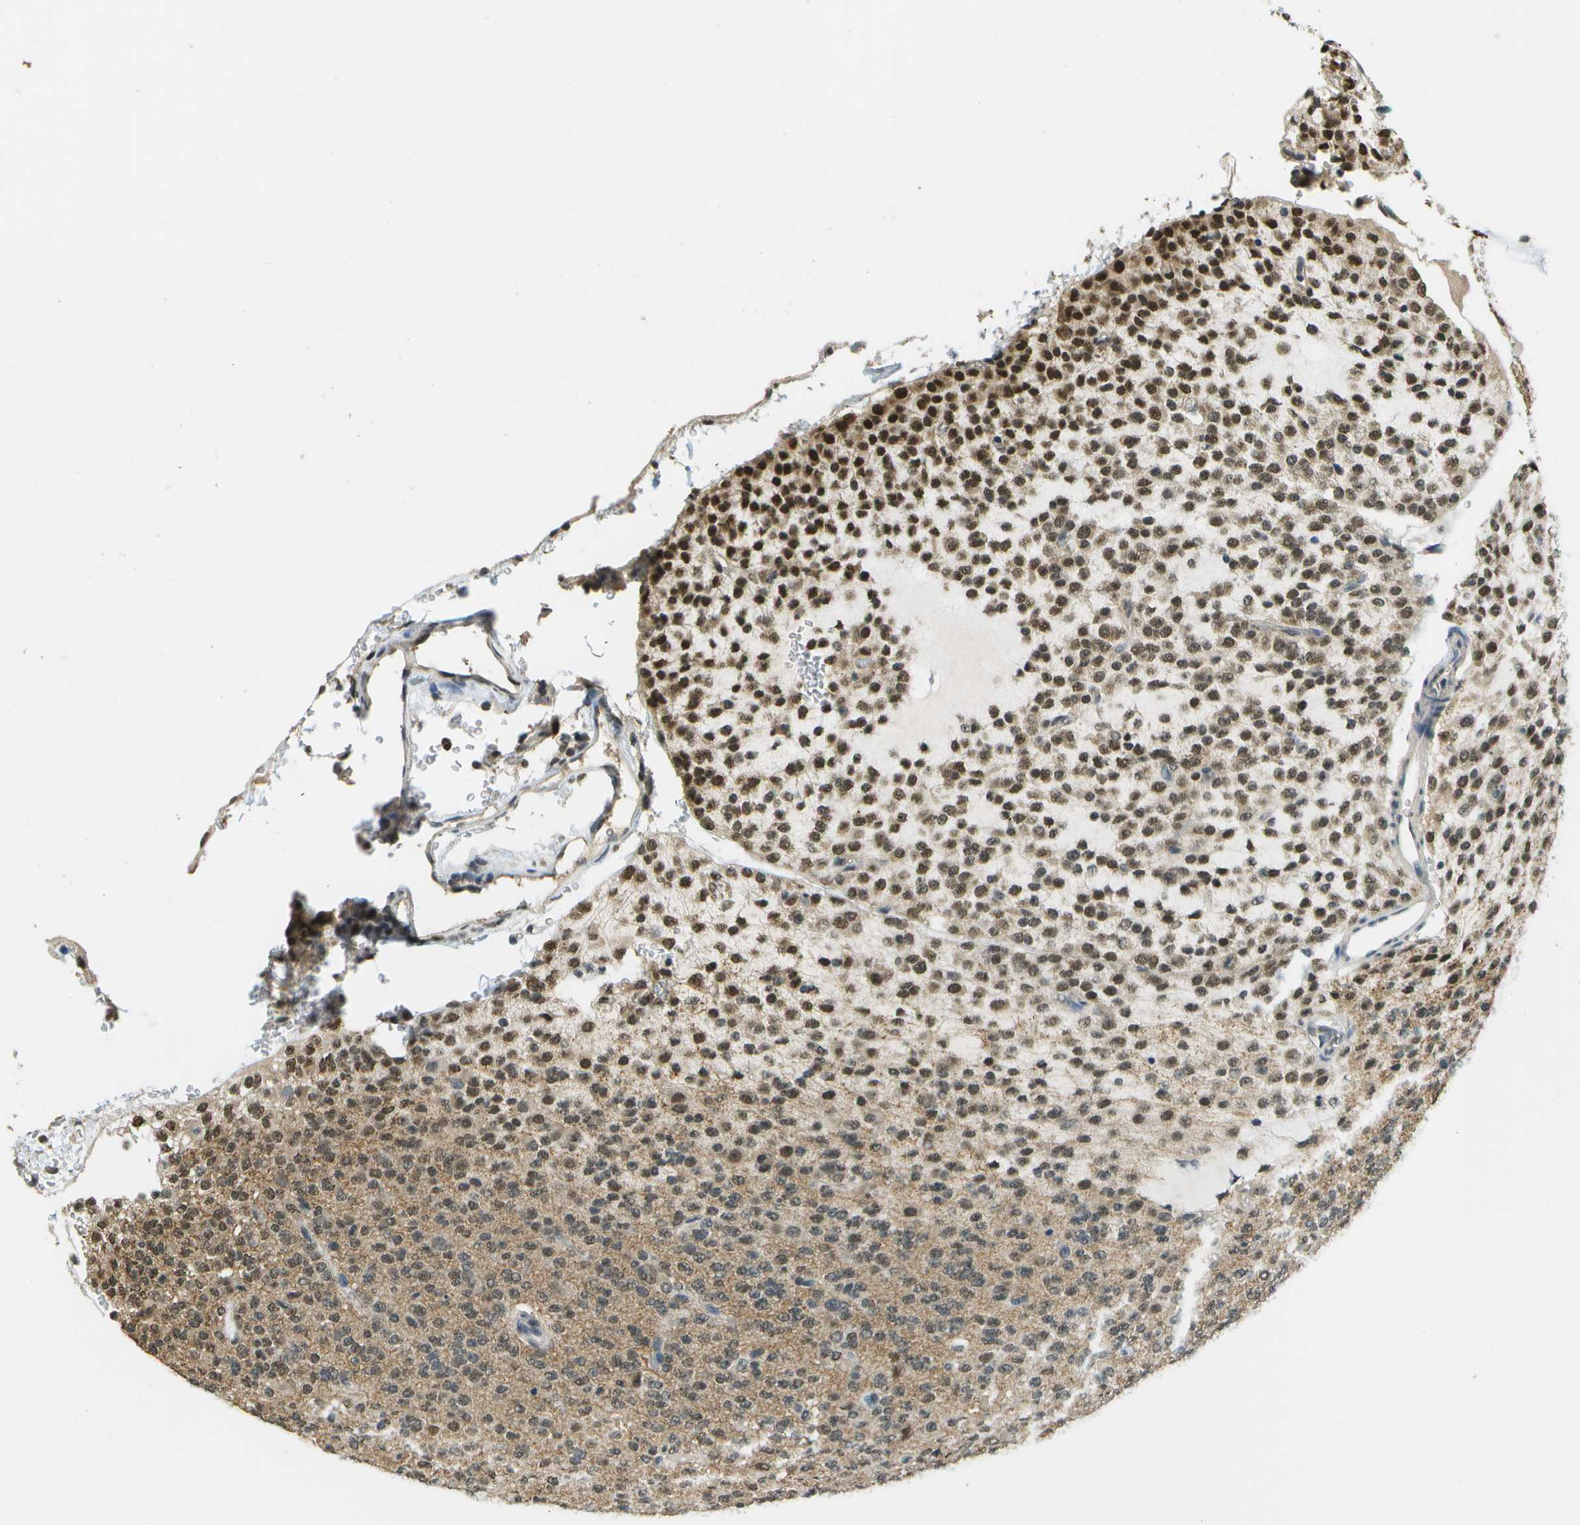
{"staining": {"intensity": "moderate", "quantity": "25%-75%", "location": "nuclear"}, "tissue": "glioma", "cell_type": "Tumor cells", "image_type": "cancer", "snomed": [{"axis": "morphology", "description": "Glioma, malignant, Low grade"}, {"axis": "topography", "description": "Brain"}], "caption": "This is a photomicrograph of immunohistochemistry staining of glioma, which shows moderate expression in the nuclear of tumor cells.", "gene": "ABL2", "patient": {"sex": "male", "age": 38}}